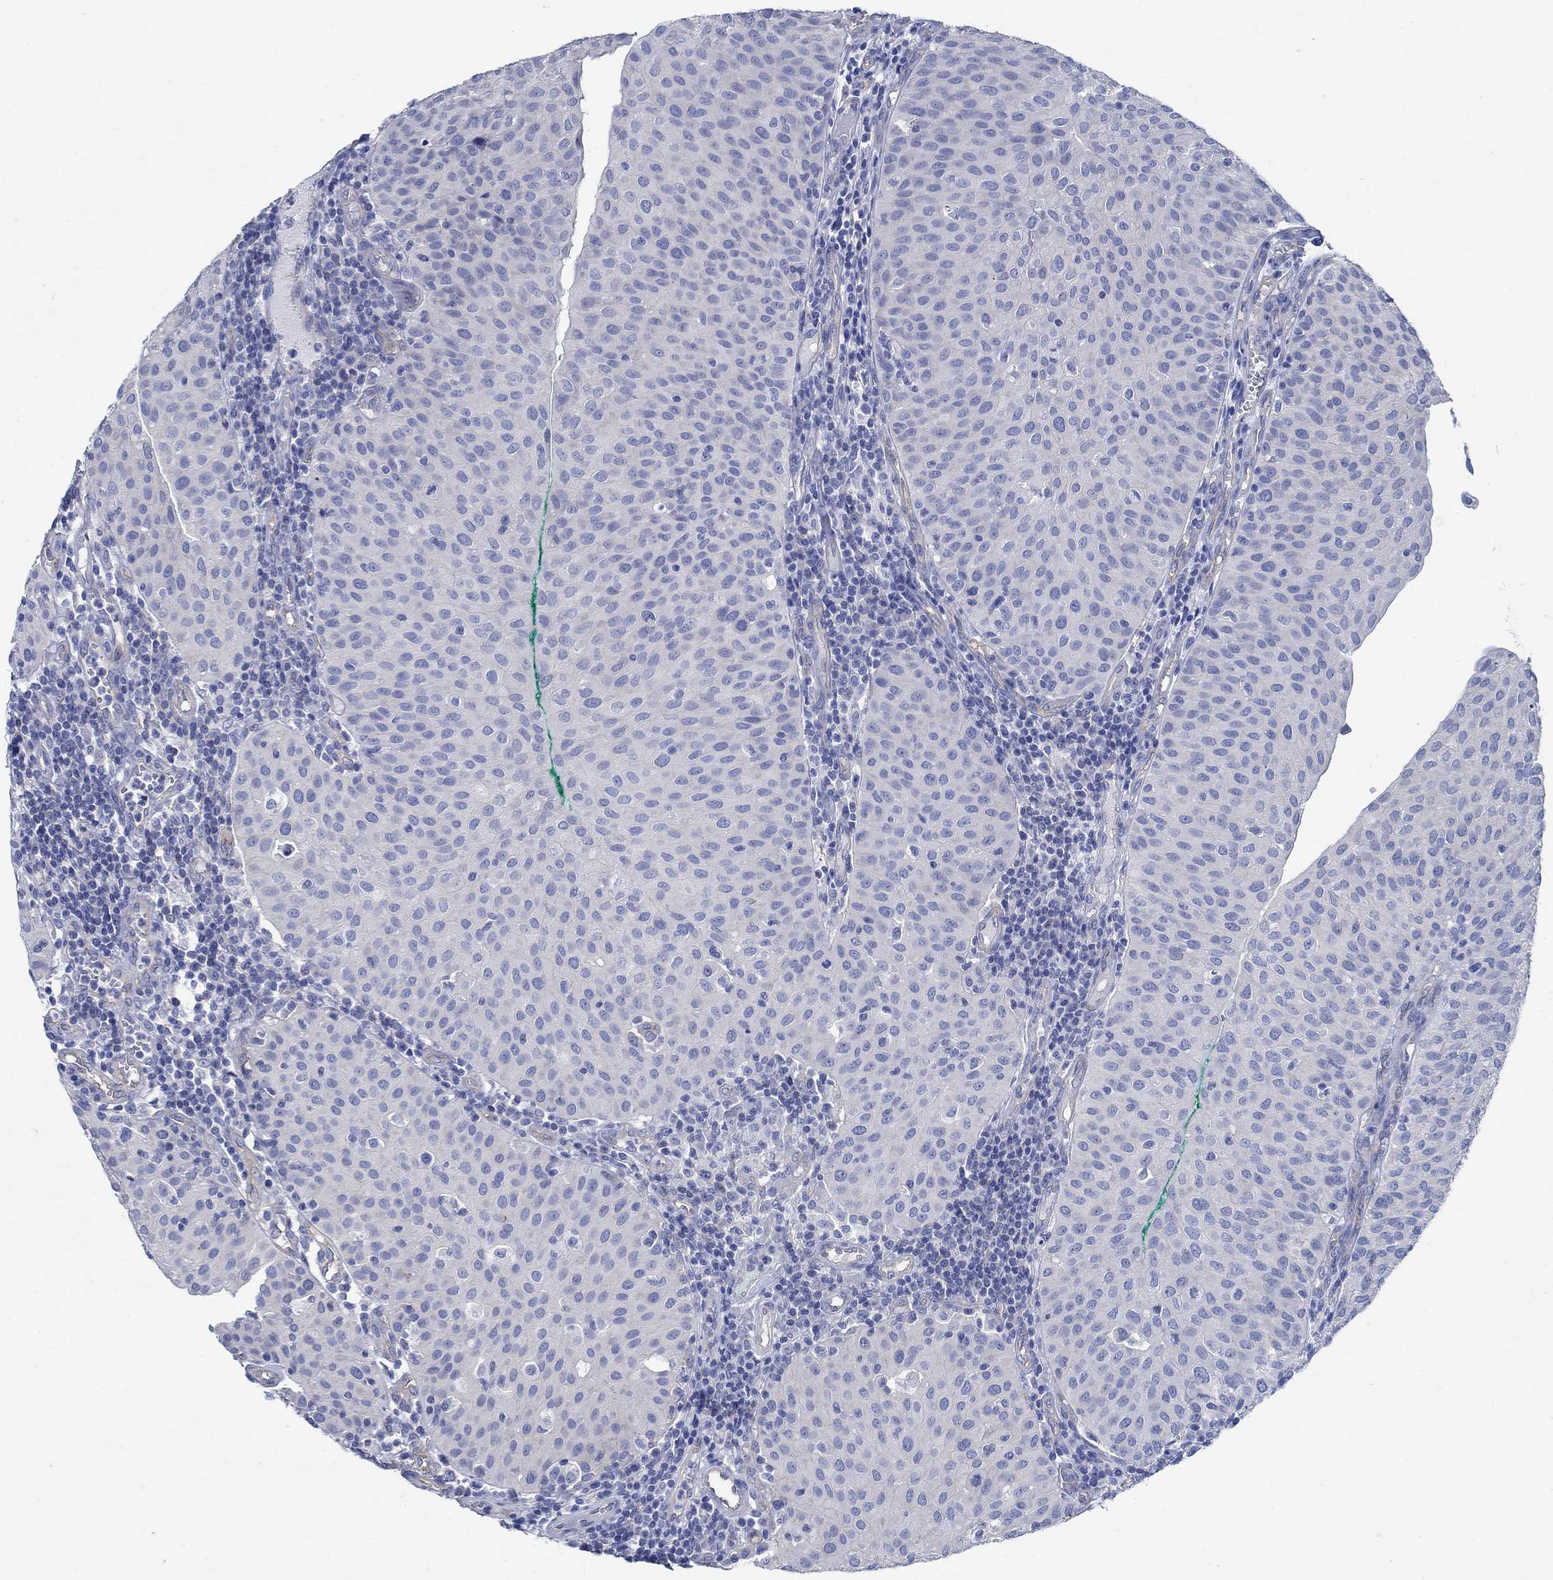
{"staining": {"intensity": "negative", "quantity": "none", "location": "none"}, "tissue": "urothelial cancer", "cell_type": "Tumor cells", "image_type": "cancer", "snomed": [{"axis": "morphology", "description": "Urothelial carcinoma, Low grade"}, {"axis": "topography", "description": "Urinary bladder"}], "caption": "A micrograph of human low-grade urothelial carcinoma is negative for staining in tumor cells.", "gene": "TMEM198", "patient": {"sex": "male", "age": 54}}